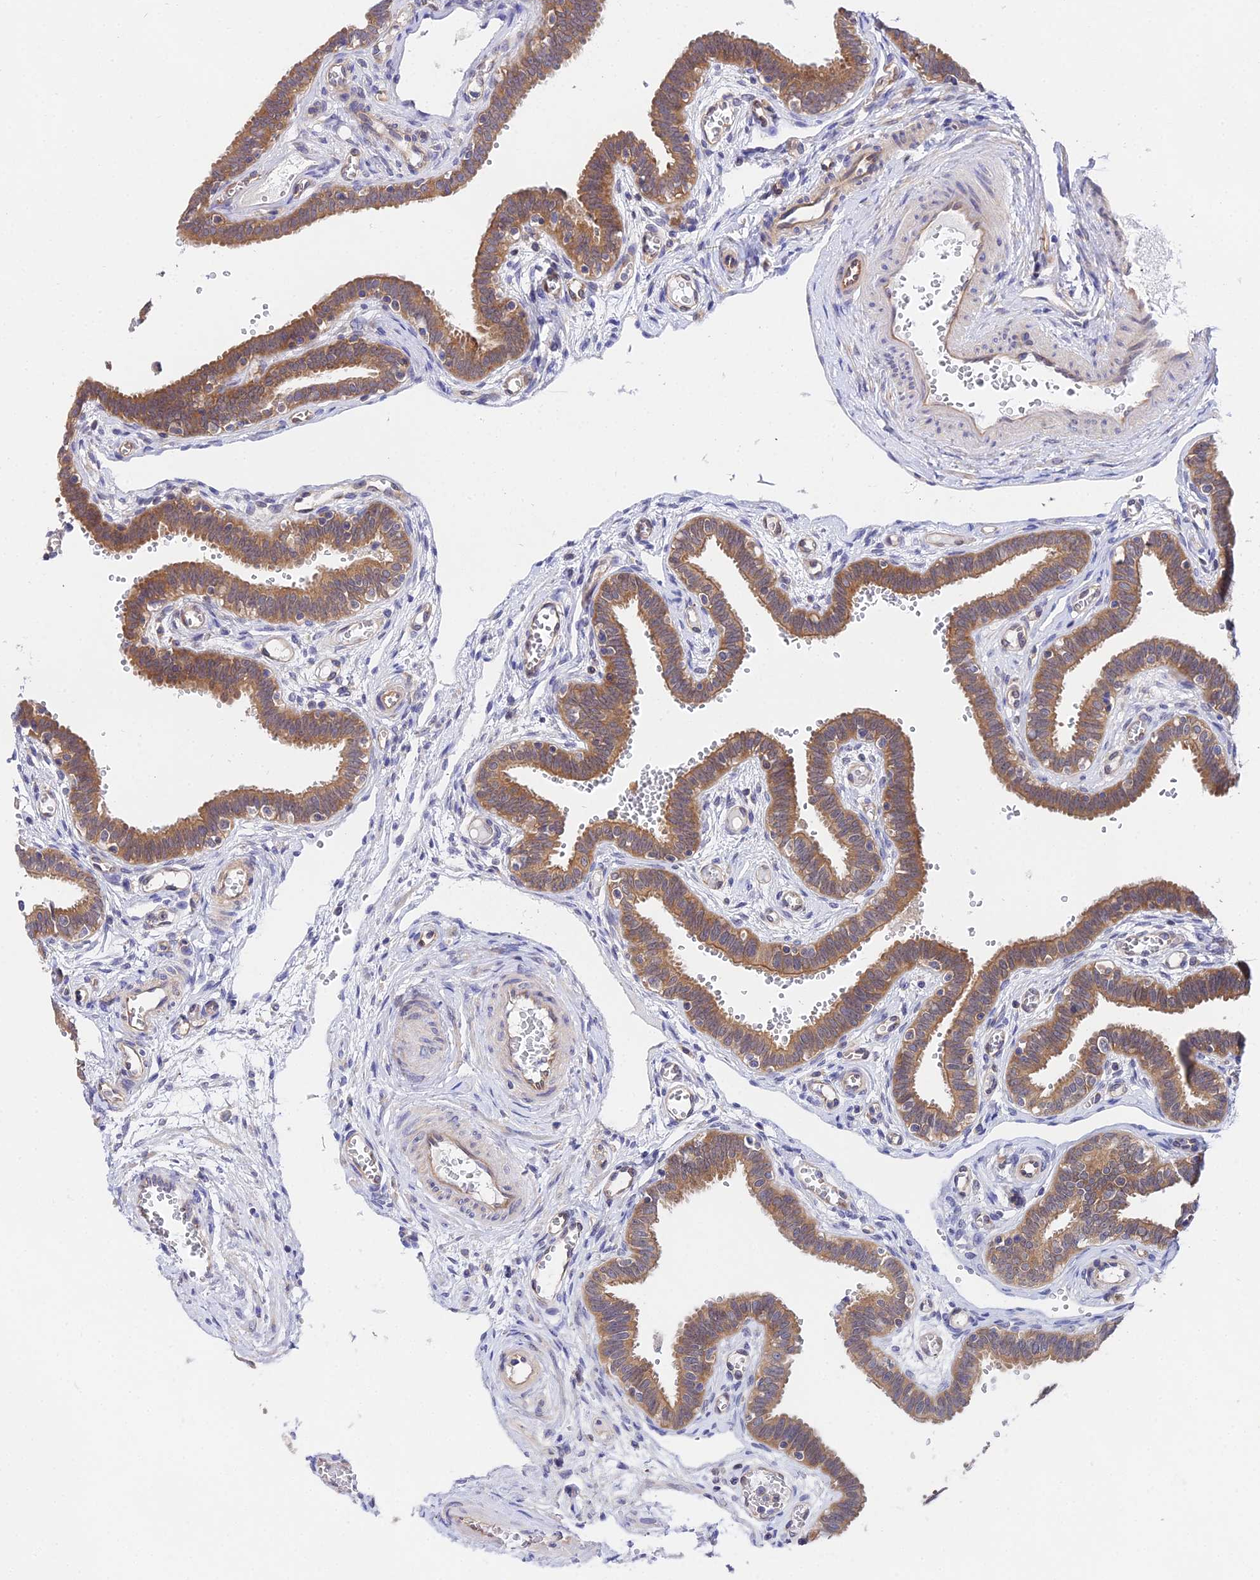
{"staining": {"intensity": "moderate", "quantity": ">75%", "location": "cytoplasmic/membranous"}, "tissue": "fallopian tube", "cell_type": "Glandular cells", "image_type": "normal", "snomed": [{"axis": "morphology", "description": "Normal tissue, NOS"}, {"axis": "topography", "description": "Fallopian tube"}, {"axis": "topography", "description": "Placenta"}], "caption": "The micrograph displays immunohistochemical staining of benign fallopian tube. There is moderate cytoplasmic/membranous staining is appreciated in approximately >75% of glandular cells.", "gene": "PPP2R2A", "patient": {"sex": "female", "age": 32}}